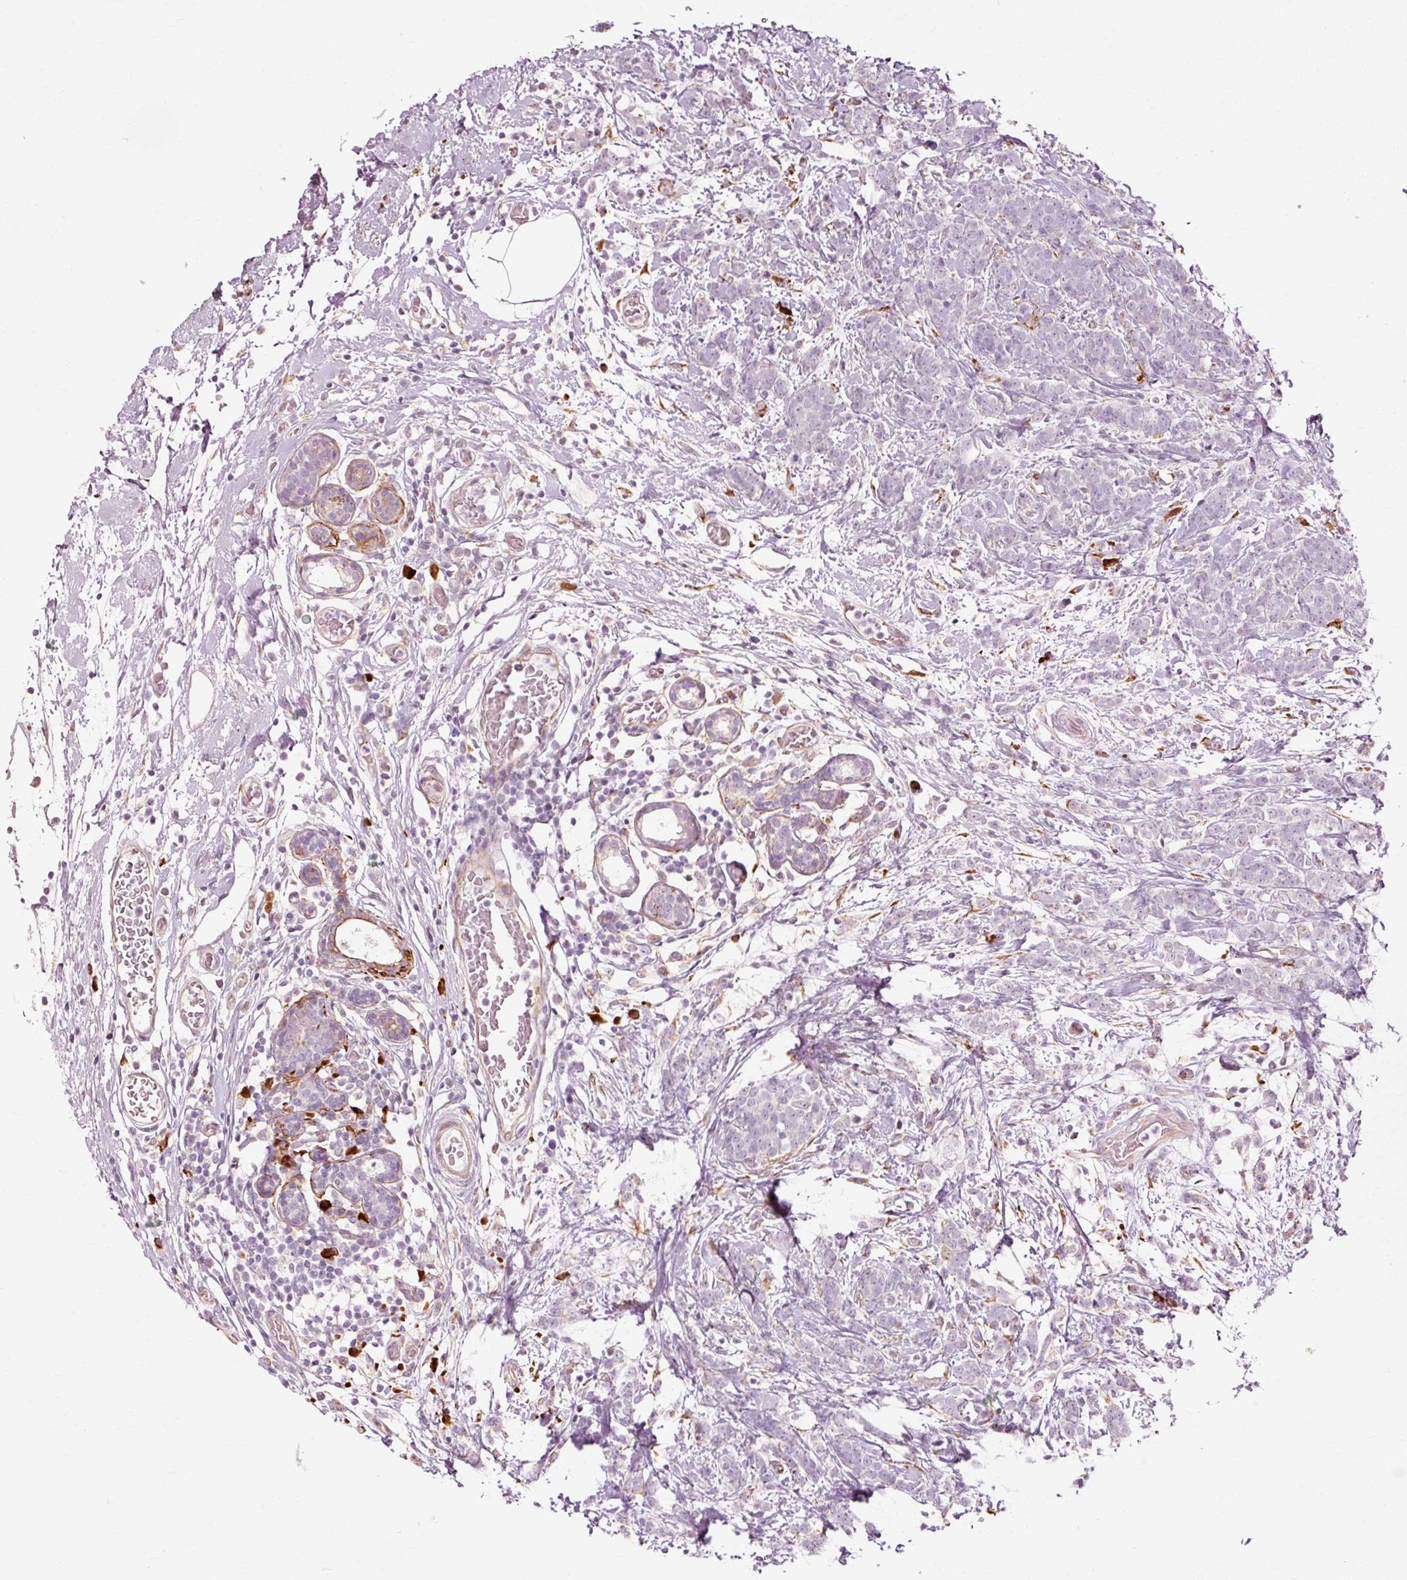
{"staining": {"intensity": "negative", "quantity": "none", "location": "none"}, "tissue": "breast cancer", "cell_type": "Tumor cells", "image_type": "cancer", "snomed": [{"axis": "morphology", "description": "Lobular carcinoma"}, {"axis": "topography", "description": "Breast"}], "caption": "Tumor cells show no significant protein expression in breast cancer (lobular carcinoma).", "gene": "RGPD5", "patient": {"sex": "female", "age": 58}}